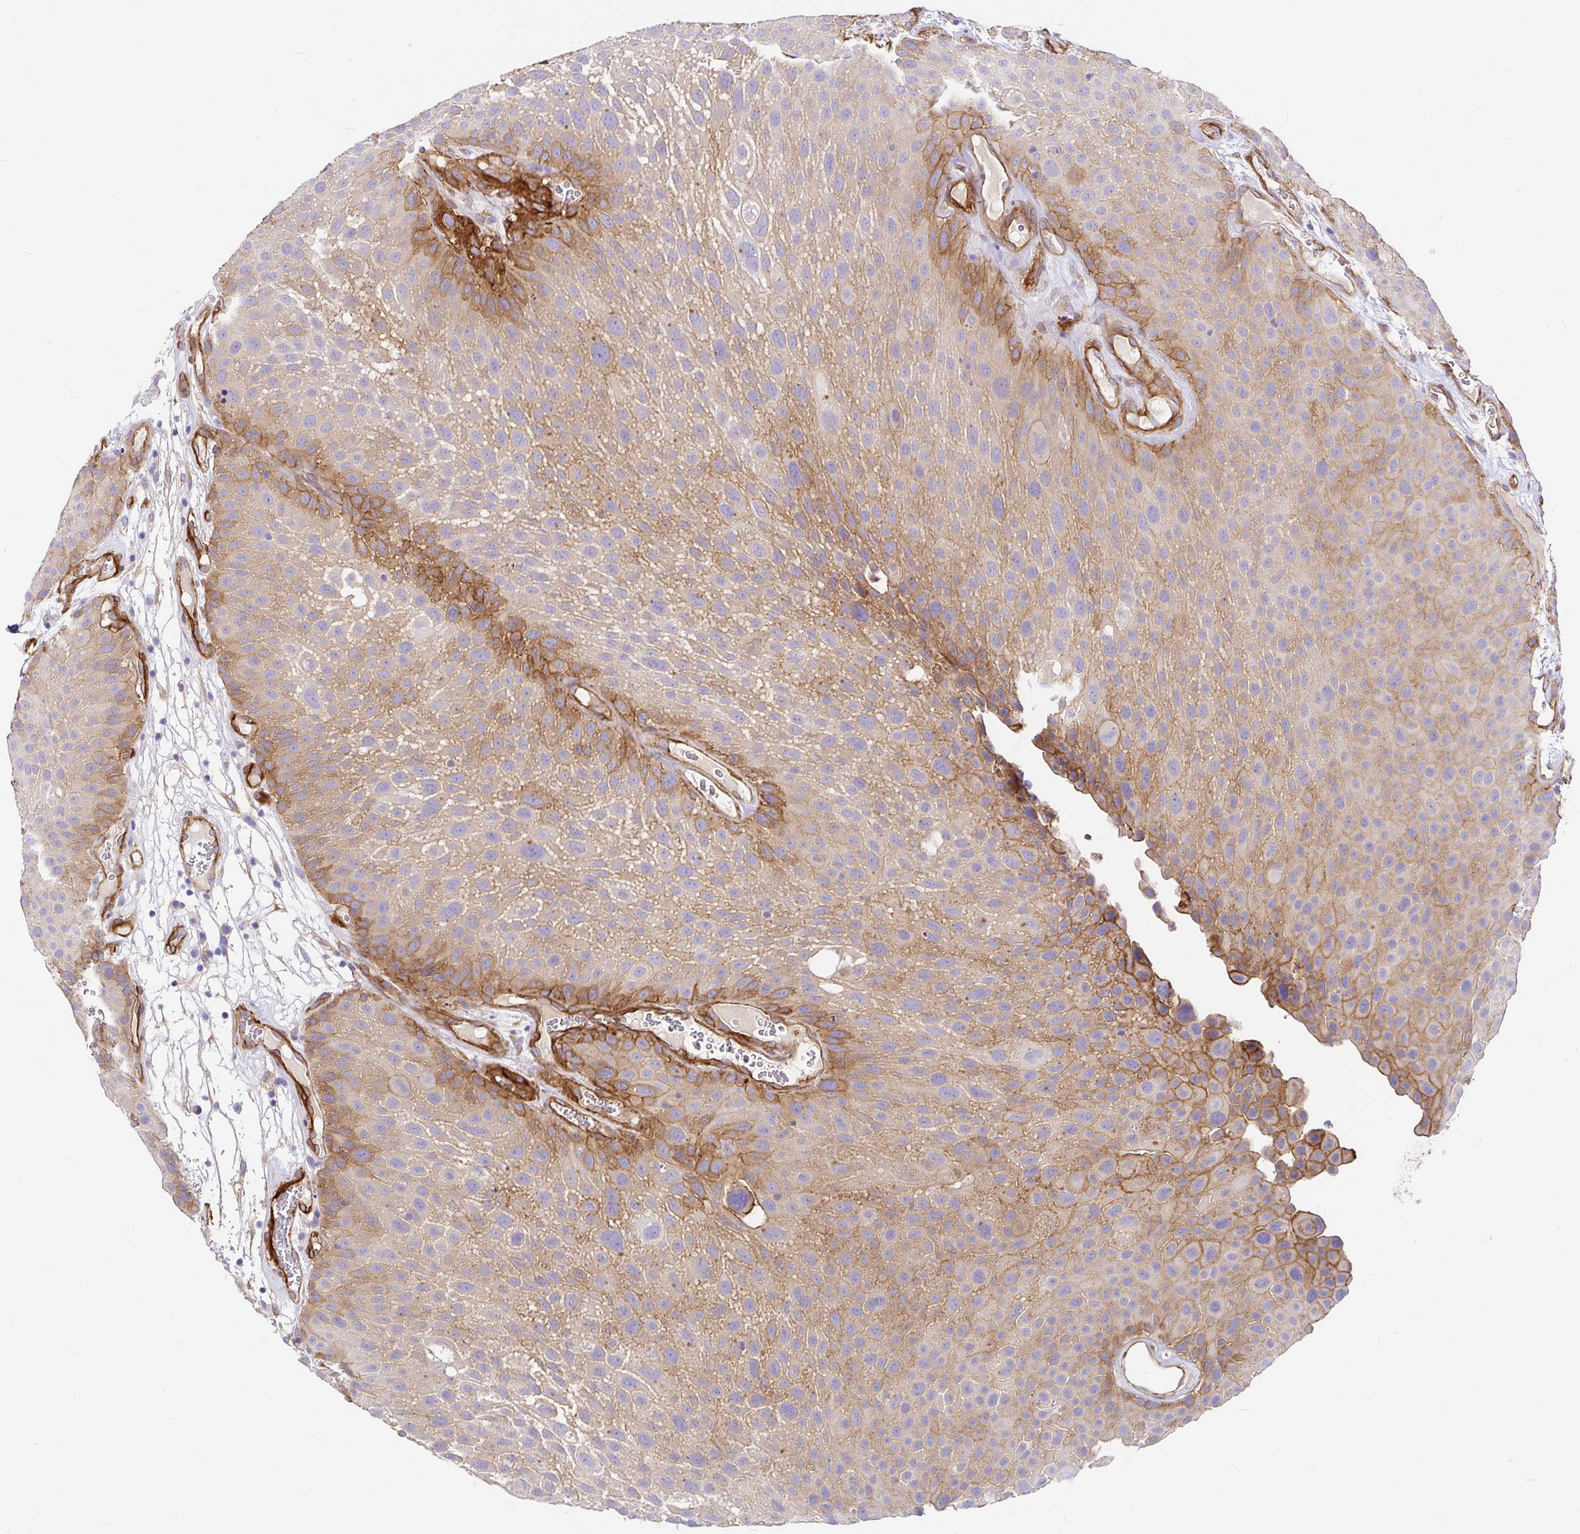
{"staining": {"intensity": "moderate", "quantity": ">75%", "location": "cytoplasmic/membranous"}, "tissue": "urothelial cancer", "cell_type": "Tumor cells", "image_type": "cancer", "snomed": [{"axis": "morphology", "description": "Urothelial carcinoma, Low grade"}, {"axis": "topography", "description": "Urinary bladder"}], "caption": "Moderate cytoplasmic/membranous protein staining is seen in about >75% of tumor cells in low-grade urothelial carcinoma.", "gene": "MYO1B", "patient": {"sex": "male", "age": 72}}